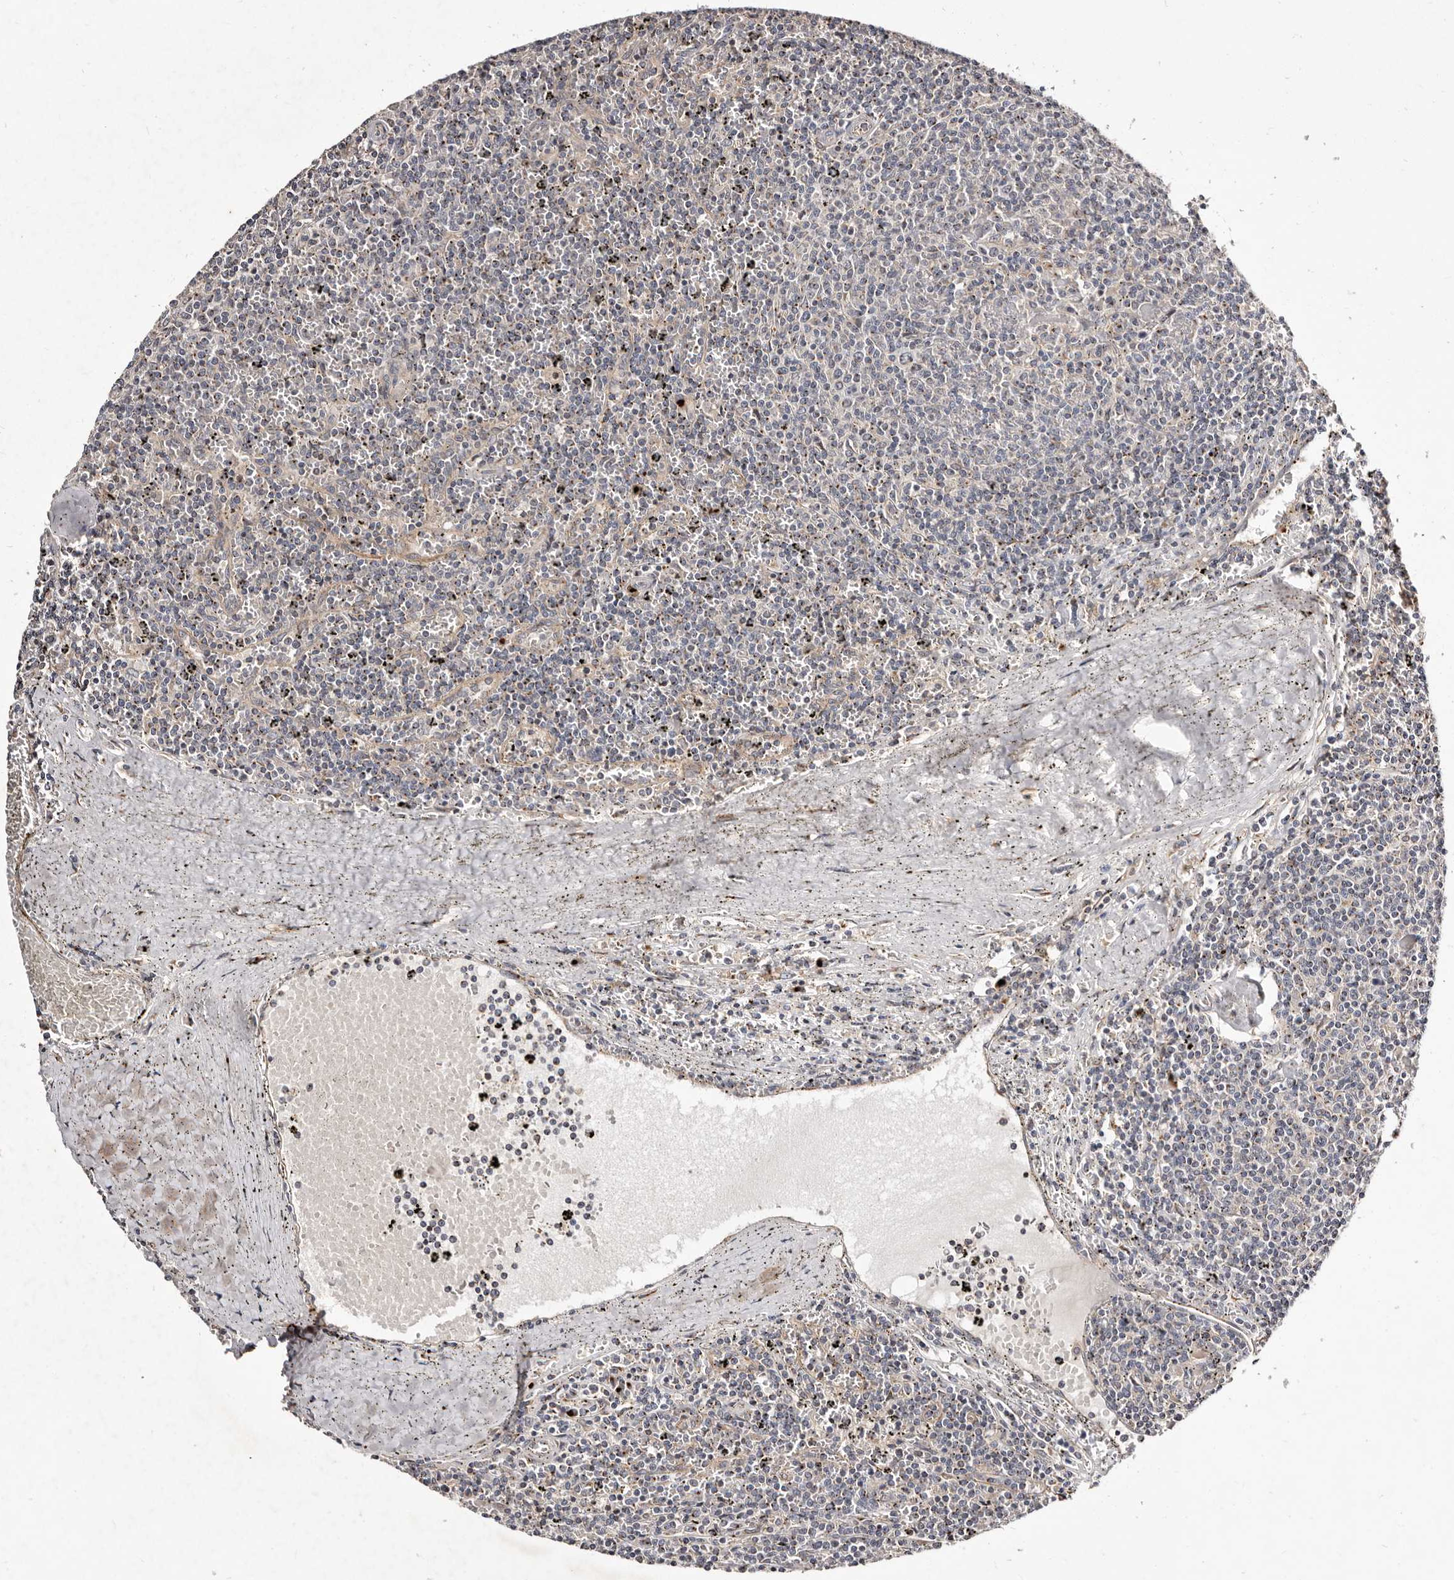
{"staining": {"intensity": "negative", "quantity": "none", "location": "none"}, "tissue": "lymphoma", "cell_type": "Tumor cells", "image_type": "cancer", "snomed": [{"axis": "morphology", "description": "Malignant lymphoma, non-Hodgkin's type, Low grade"}, {"axis": "topography", "description": "Spleen"}], "caption": "Tumor cells show no significant positivity in low-grade malignant lymphoma, non-Hodgkin's type.", "gene": "DACT2", "patient": {"sex": "female", "age": 50}}